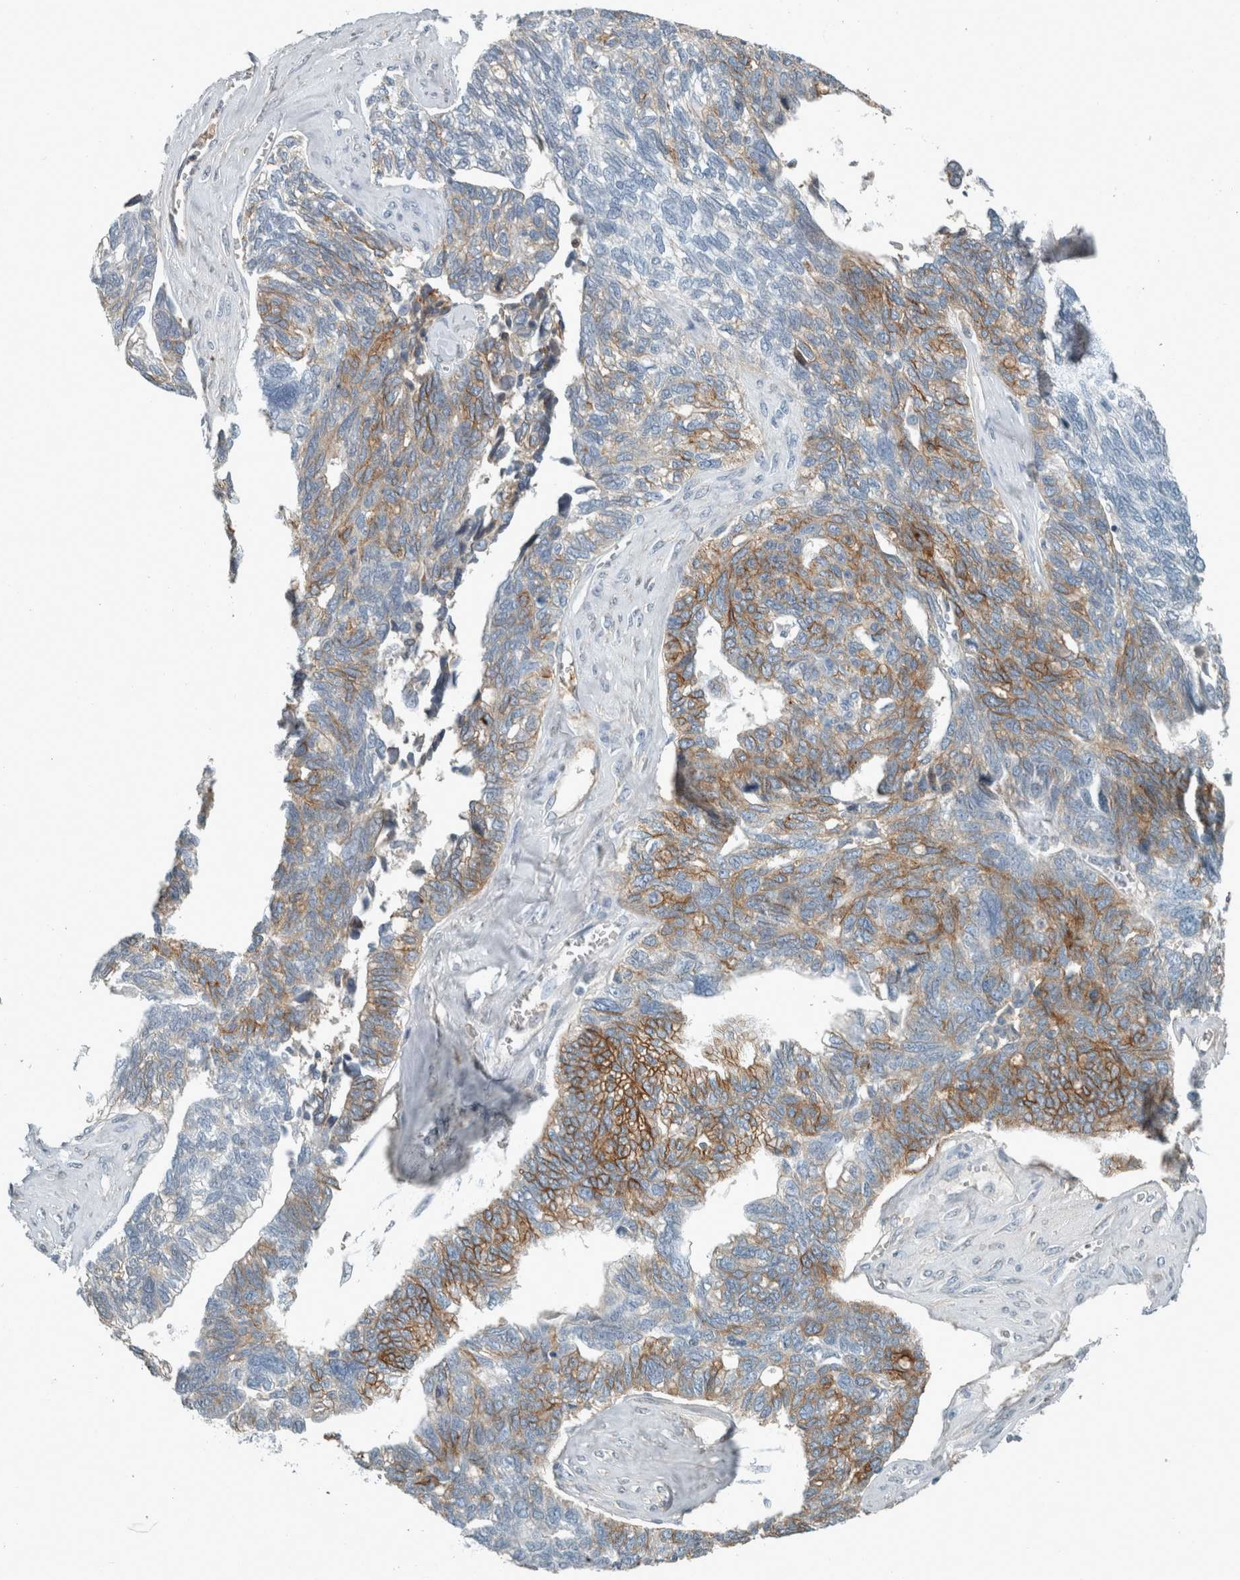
{"staining": {"intensity": "moderate", "quantity": "25%-75%", "location": "cytoplasmic/membranous"}, "tissue": "ovarian cancer", "cell_type": "Tumor cells", "image_type": "cancer", "snomed": [{"axis": "morphology", "description": "Cystadenocarcinoma, serous, NOS"}, {"axis": "topography", "description": "Ovary"}], "caption": "Brown immunohistochemical staining in serous cystadenocarcinoma (ovarian) demonstrates moderate cytoplasmic/membranous expression in about 25%-75% of tumor cells.", "gene": "CHL1", "patient": {"sex": "female", "age": 79}}